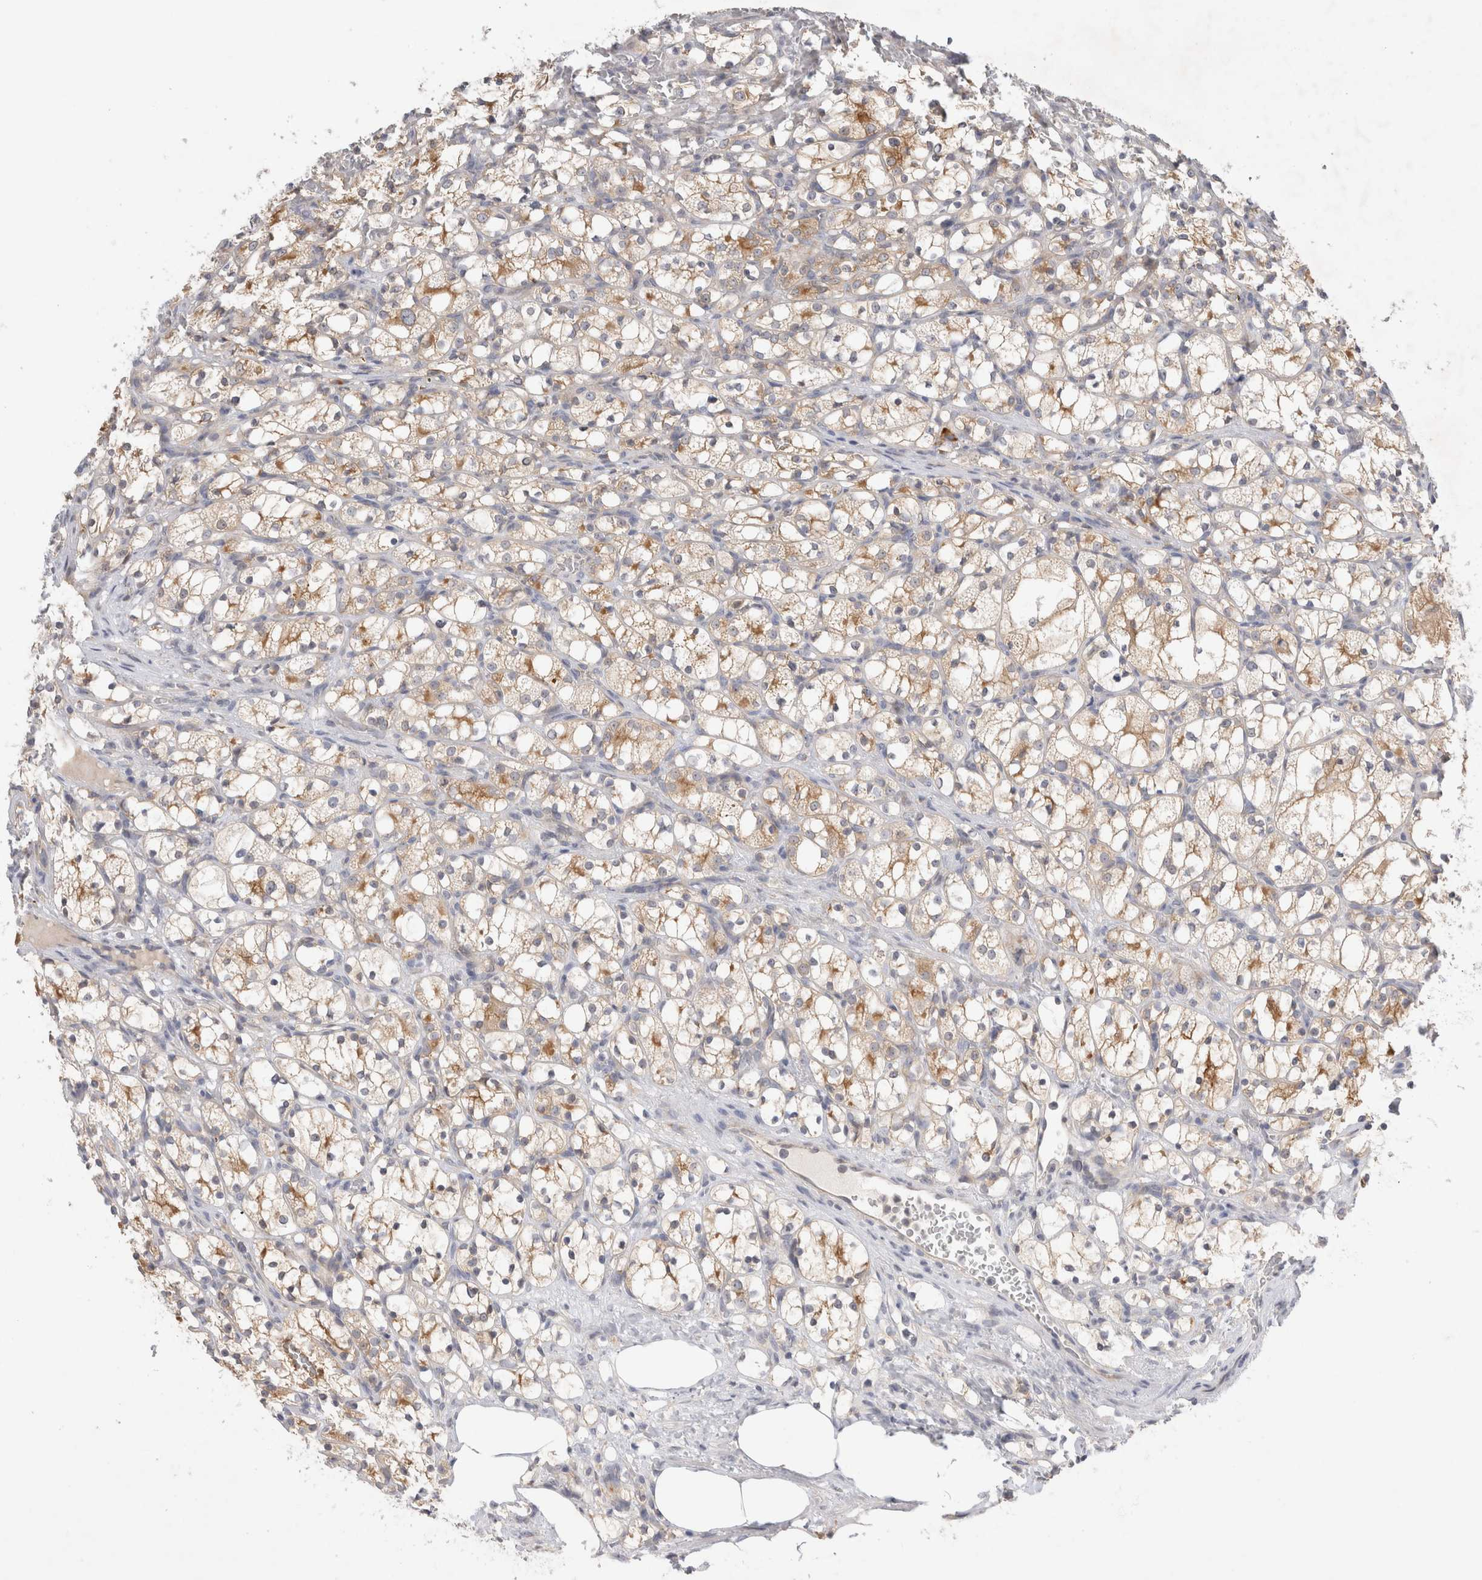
{"staining": {"intensity": "moderate", "quantity": "25%-75%", "location": "cytoplasmic/membranous"}, "tissue": "renal cancer", "cell_type": "Tumor cells", "image_type": "cancer", "snomed": [{"axis": "morphology", "description": "Adenocarcinoma, NOS"}, {"axis": "topography", "description": "Kidney"}], "caption": "This is a photomicrograph of IHC staining of renal cancer (adenocarcinoma), which shows moderate staining in the cytoplasmic/membranous of tumor cells.", "gene": "NEDD4L", "patient": {"sex": "female", "age": 69}}